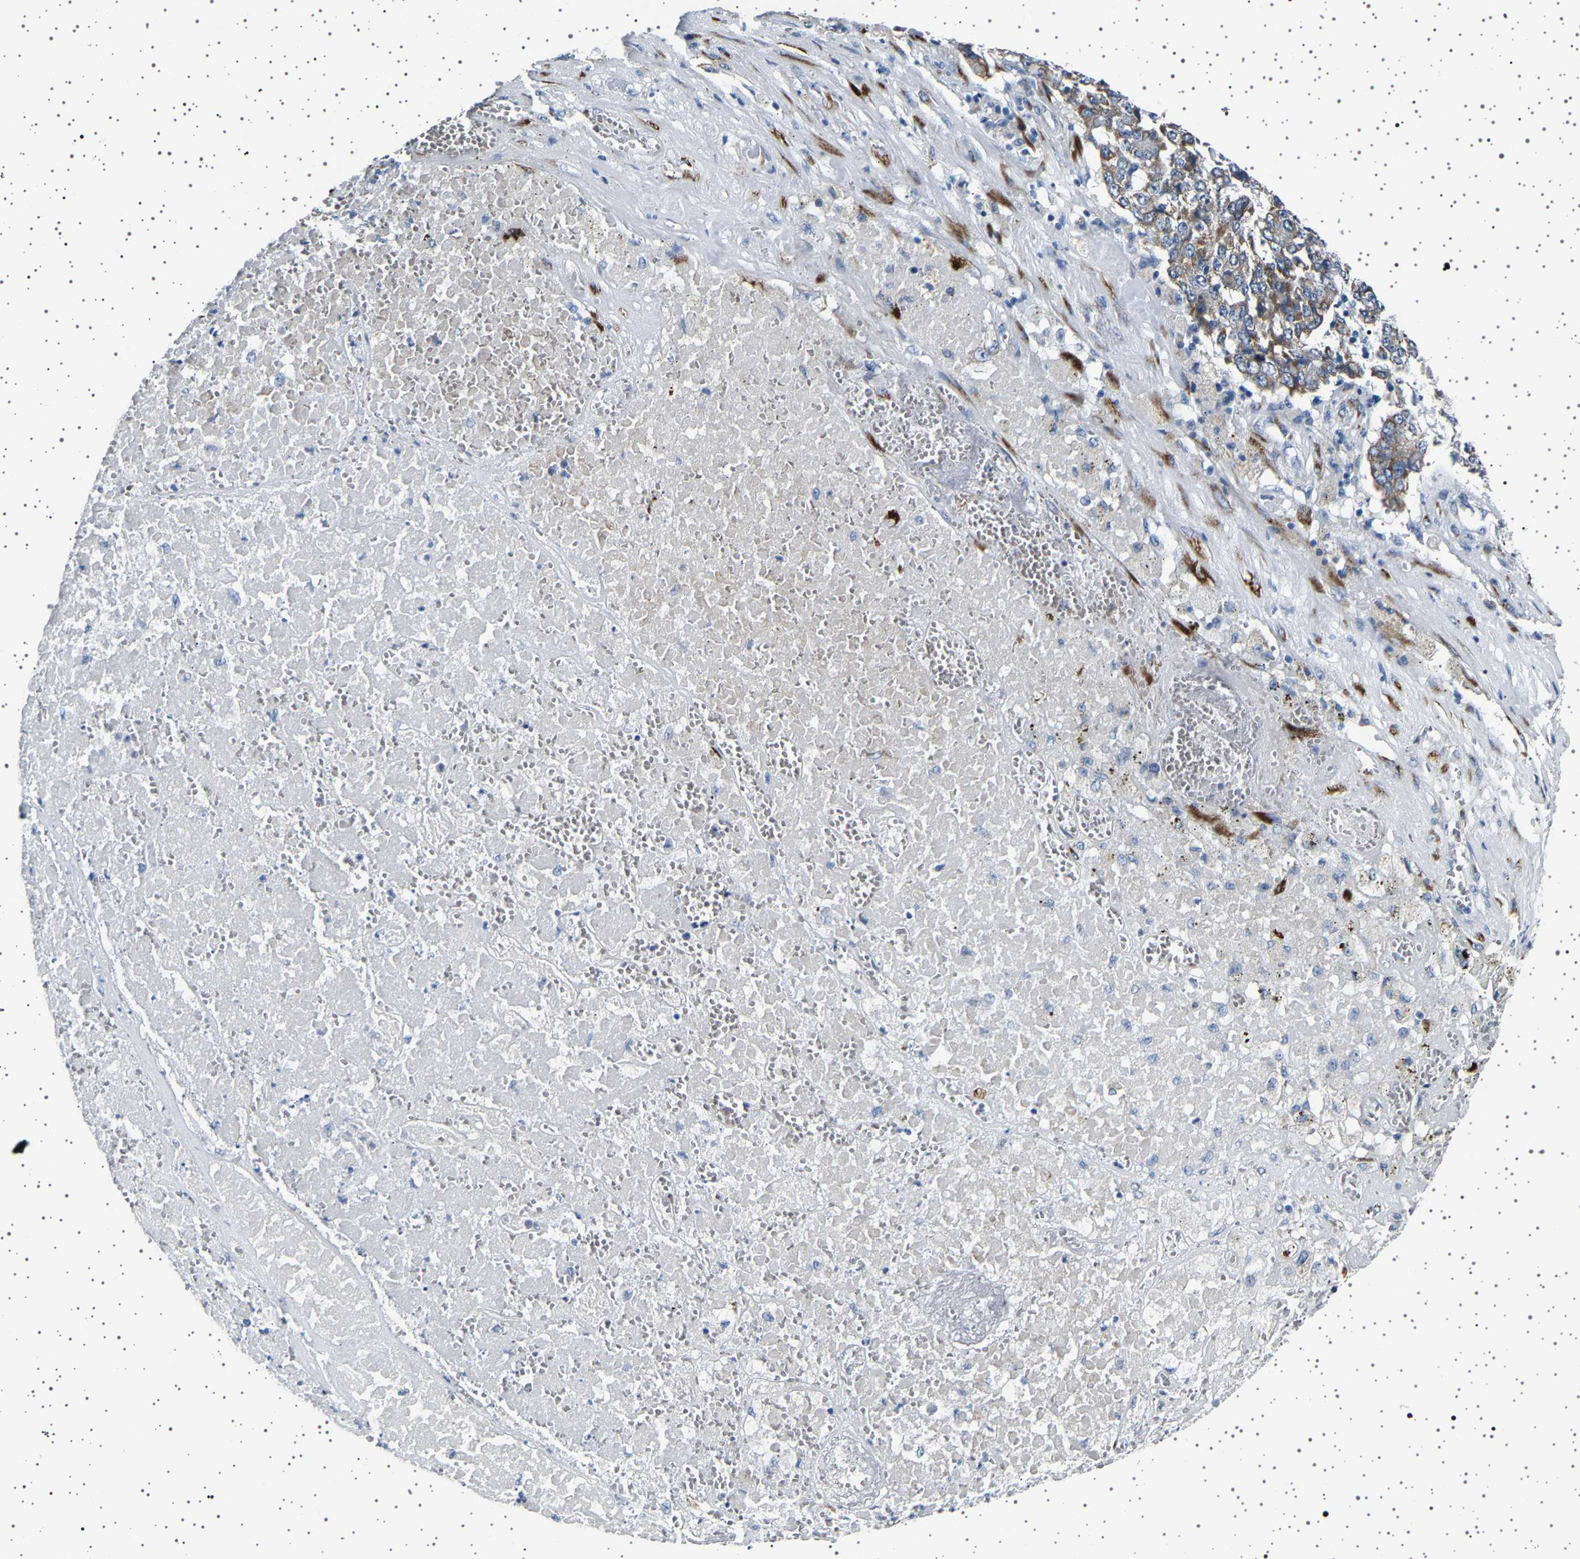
{"staining": {"intensity": "moderate", "quantity": ">75%", "location": "cytoplasmic/membranous"}, "tissue": "pancreatic cancer", "cell_type": "Tumor cells", "image_type": "cancer", "snomed": [{"axis": "morphology", "description": "Adenocarcinoma, NOS"}, {"axis": "topography", "description": "Pancreas"}], "caption": "This image shows pancreatic cancer (adenocarcinoma) stained with IHC to label a protein in brown. The cytoplasmic/membranous of tumor cells show moderate positivity for the protein. Nuclei are counter-stained blue.", "gene": "FTCD", "patient": {"sex": "male", "age": 50}}